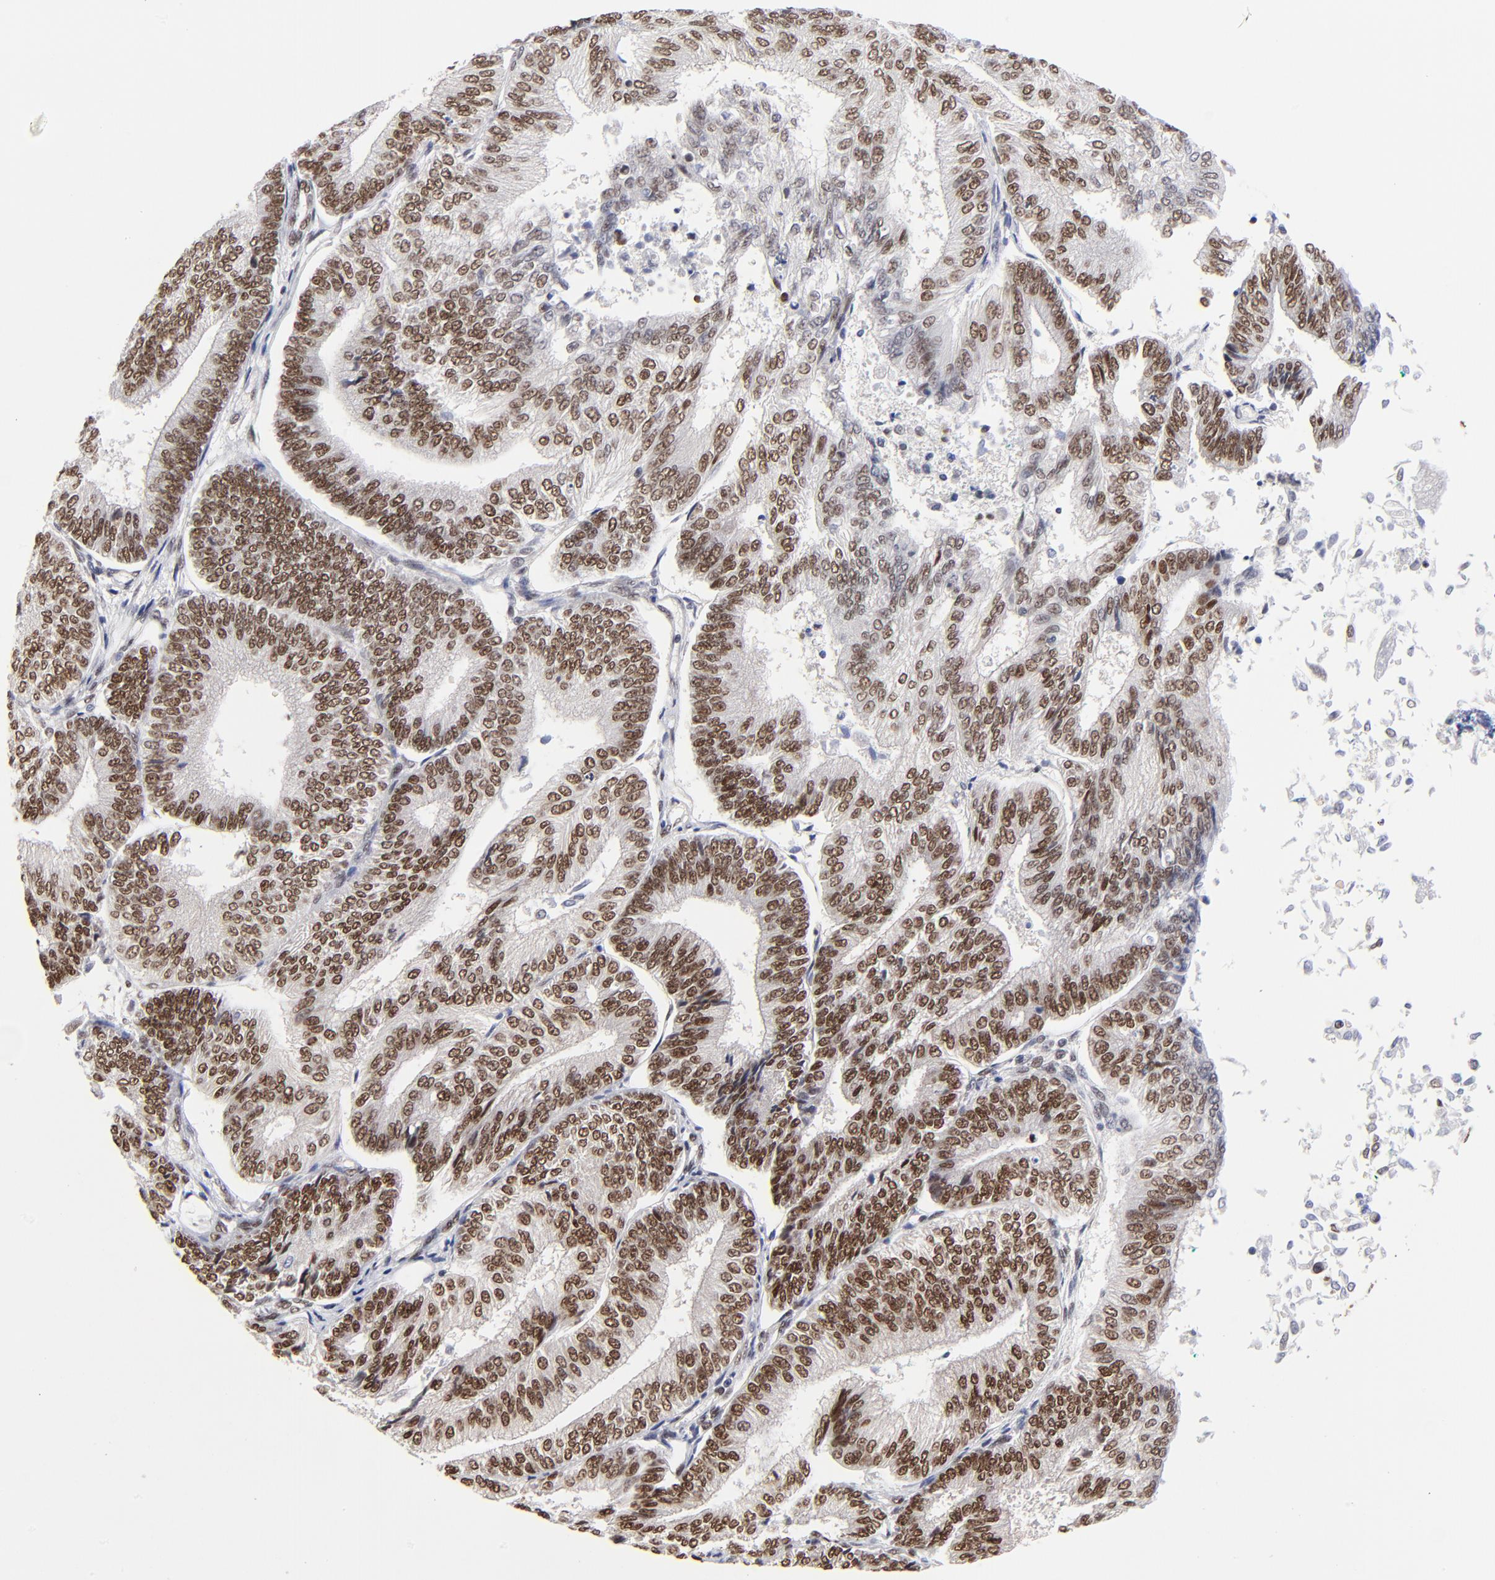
{"staining": {"intensity": "strong", "quantity": ">75%", "location": "nuclear"}, "tissue": "endometrial cancer", "cell_type": "Tumor cells", "image_type": "cancer", "snomed": [{"axis": "morphology", "description": "Adenocarcinoma, NOS"}, {"axis": "topography", "description": "Endometrium"}], "caption": "About >75% of tumor cells in human adenocarcinoma (endometrial) reveal strong nuclear protein expression as visualized by brown immunohistochemical staining.", "gene": "ZMYM3", "patient": {"sex": "female", "age": 55}}